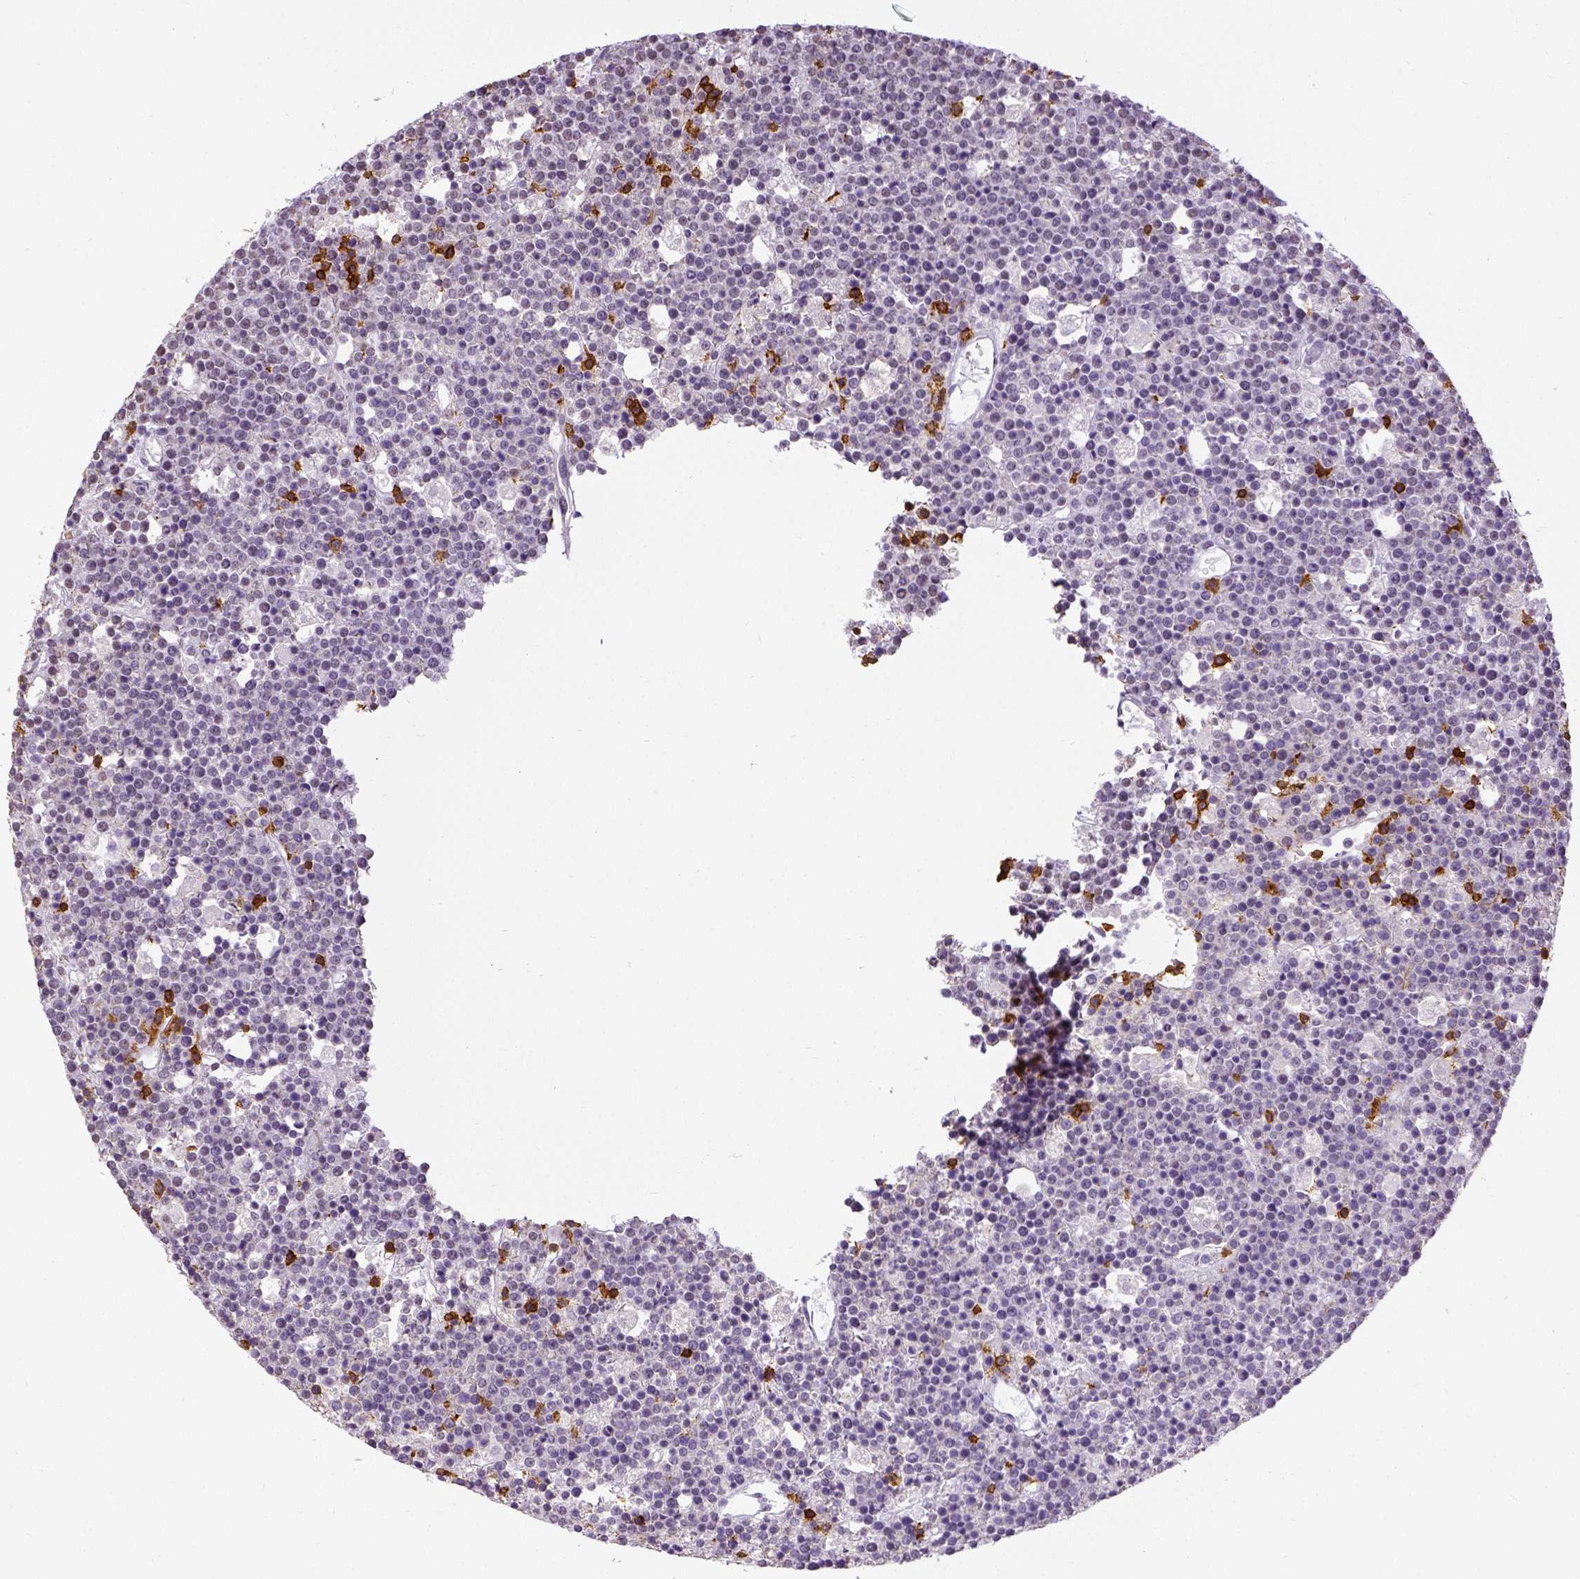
{"staining": {"intensity": "negative", "quantity": "none", "location": "none"}, "tissue": "lymphoma", "cell_type": "Tumor cells", "image_type": "cancer", "snomed": [{"axis": "morphology", "description": "Malignant lymphoma, non-Hodgkin's type, High grade"}, {"axis": "topography", "description": "Ovary"}], "caption": "DAB immunohistochemical staining of human high-grade malignant lymphoma, non-Hodgkin's type displays no significant staining in tumor cells. The staining is performed using DAB brown chromogen with nuclei counter-stained in using hematoxylin.", "gene": "CD3E", "patient": {"sex": "female", "age": 56}}